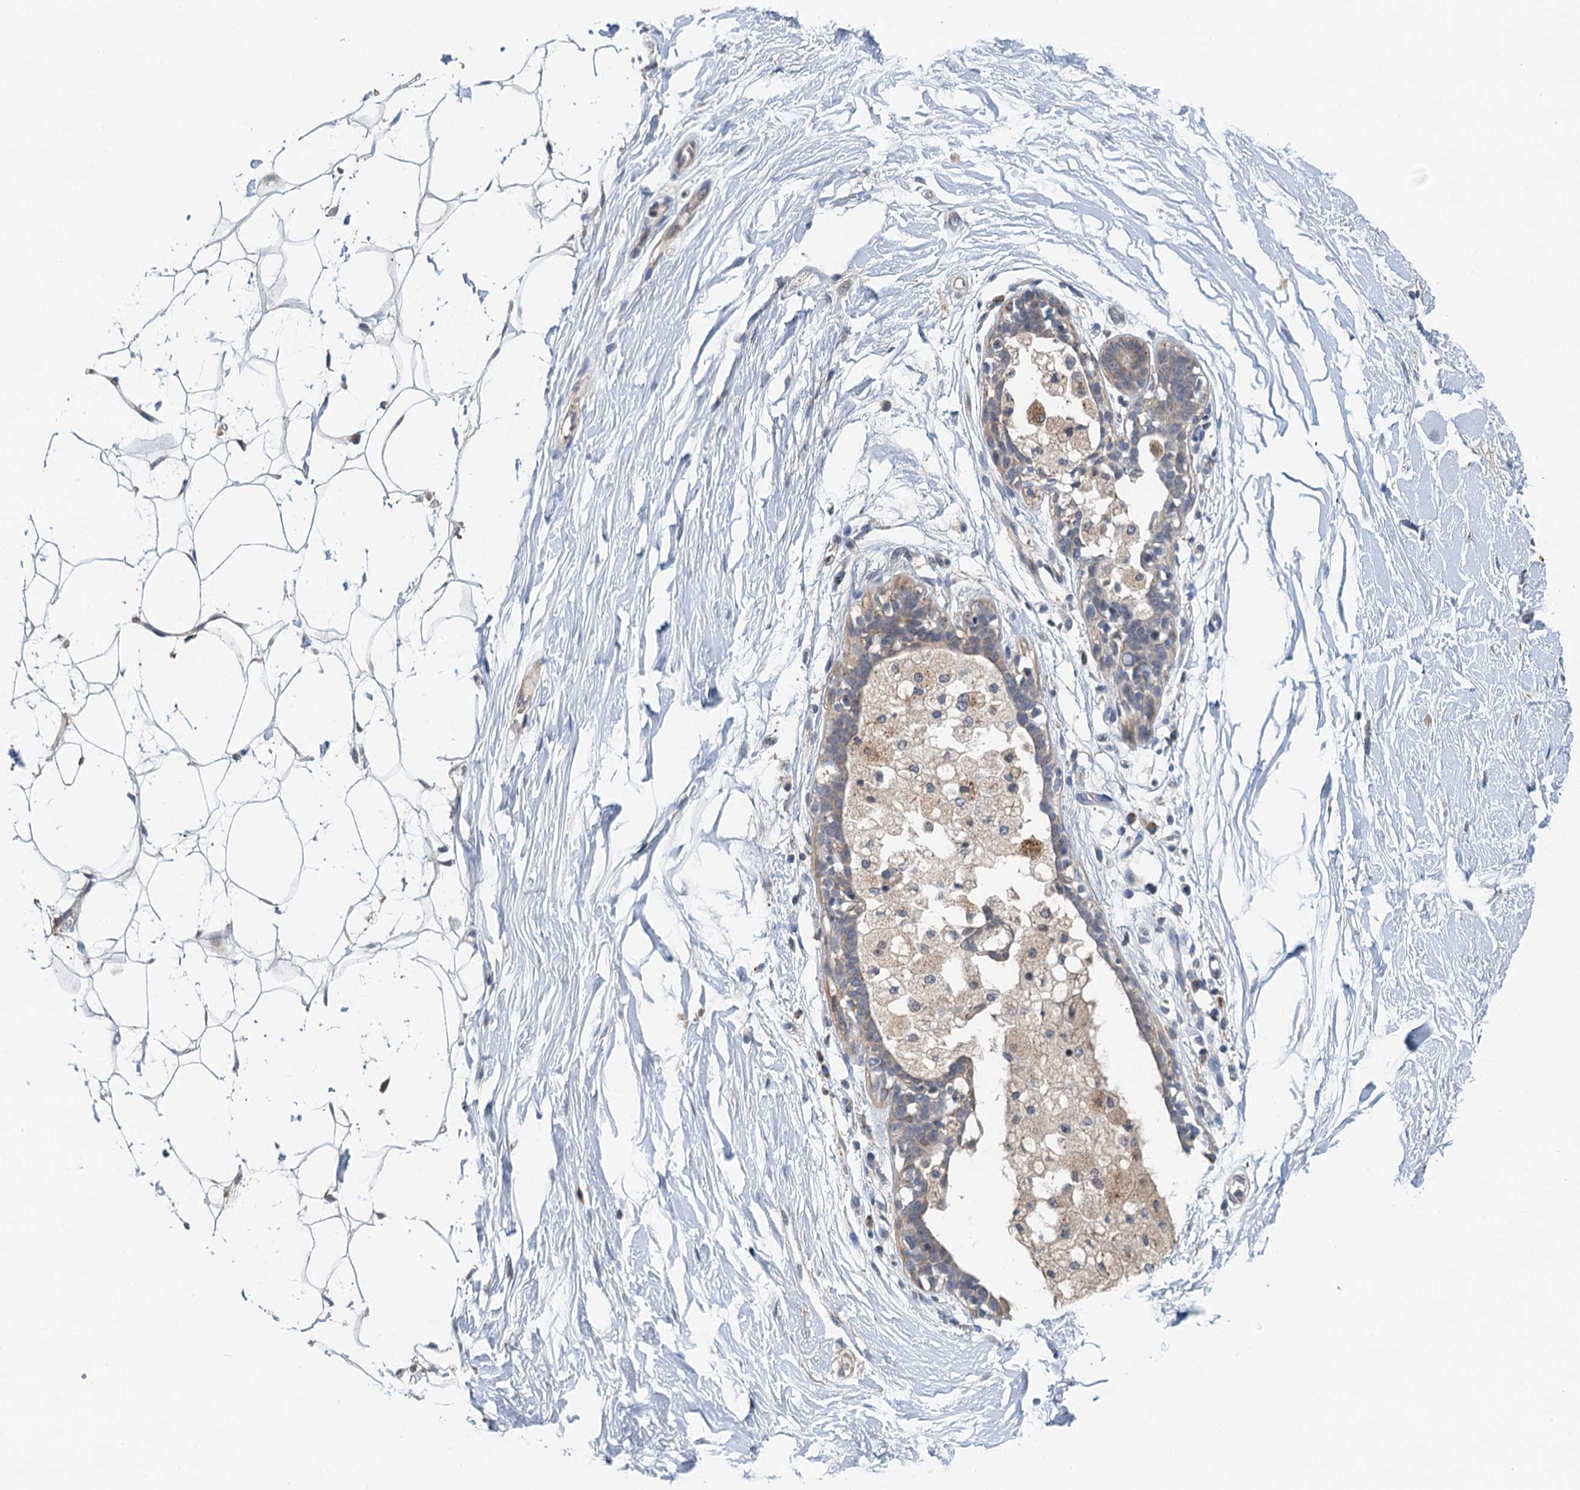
{"staining": {"intensity": "moderate", "quantity": "25%-75%", "location": "cytoplasmic/membranous"}, "tissue": "adipose tissue", "cell_type": "Adipocytes", "image_type": "normal", "snomed": [{"axis": "morphology", "description": "Normal tissue, NOS"}, {"axis": "topography", "description": "Breast"}], "caption": "Normal adipose tissue reveals moderate cytoplasmic/membranous expression in approximately 25%-75% of adipocytes (Brightfield microscopy of DAB IHC at high magnification)..", "gene": "ZNF606", "patient": {"sex": "female", "age": 26}}